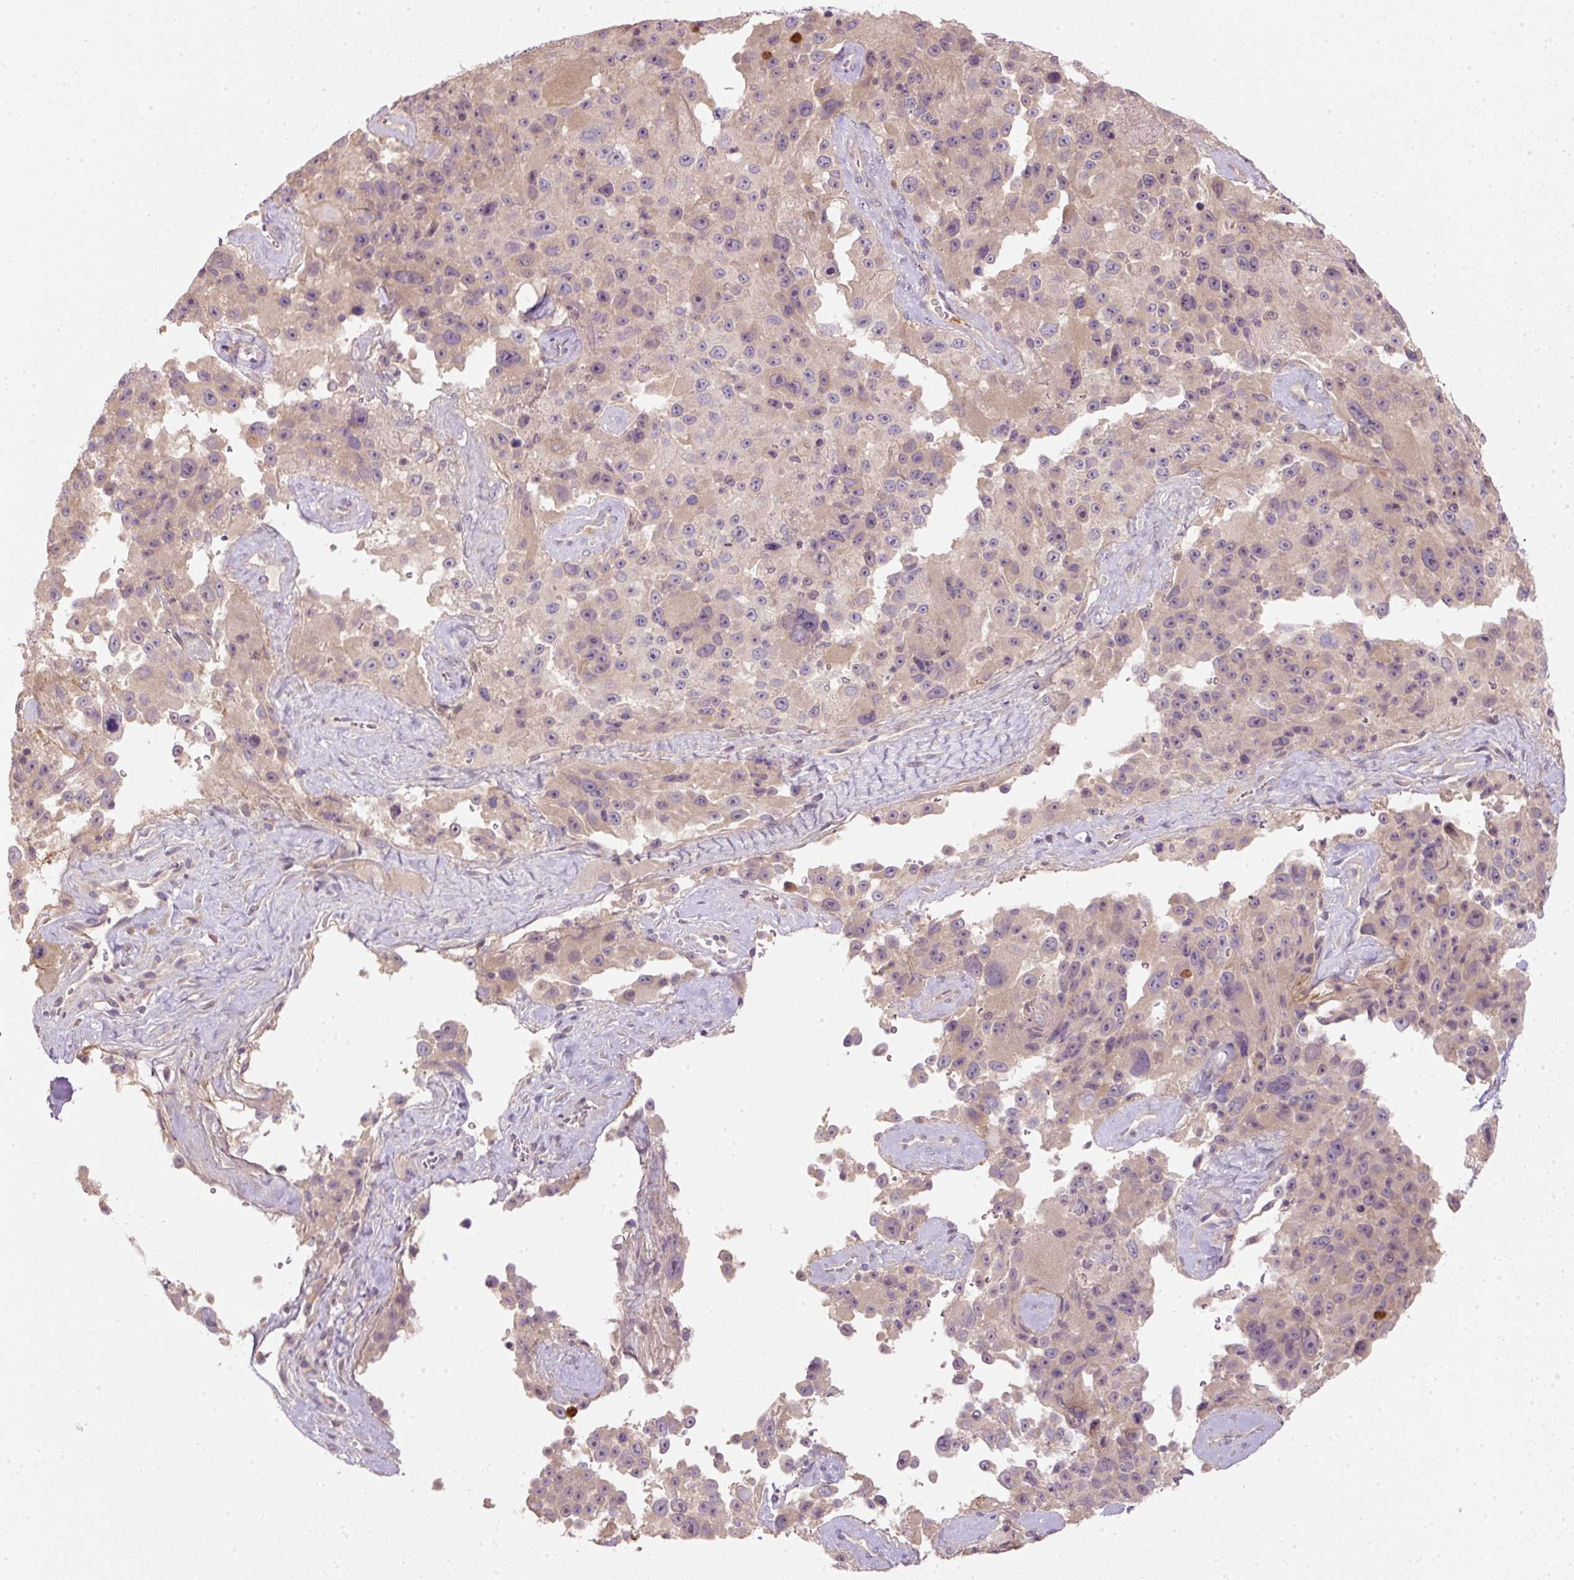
{"staining": {"intensity": "weak", "quantity": ">75%", "location": "cytoplasmic/membranous"}, "tissue": "melanoma", "cell_type": "Tumor cells", "image_type": "cancer", "snomed": [{"axis": "morphology", "description": "Malignant melanoma, Metastatic site"}, {"axis": "topography", "description": "Lymph node"}], "caption": "Protein staining of melanoma tissue shows weak cytoplasmic/membranous staining in approximately >75% of tumor cells.", "gene": "CTTNBP2", "patient": {"sex": "male", "age": 62}}